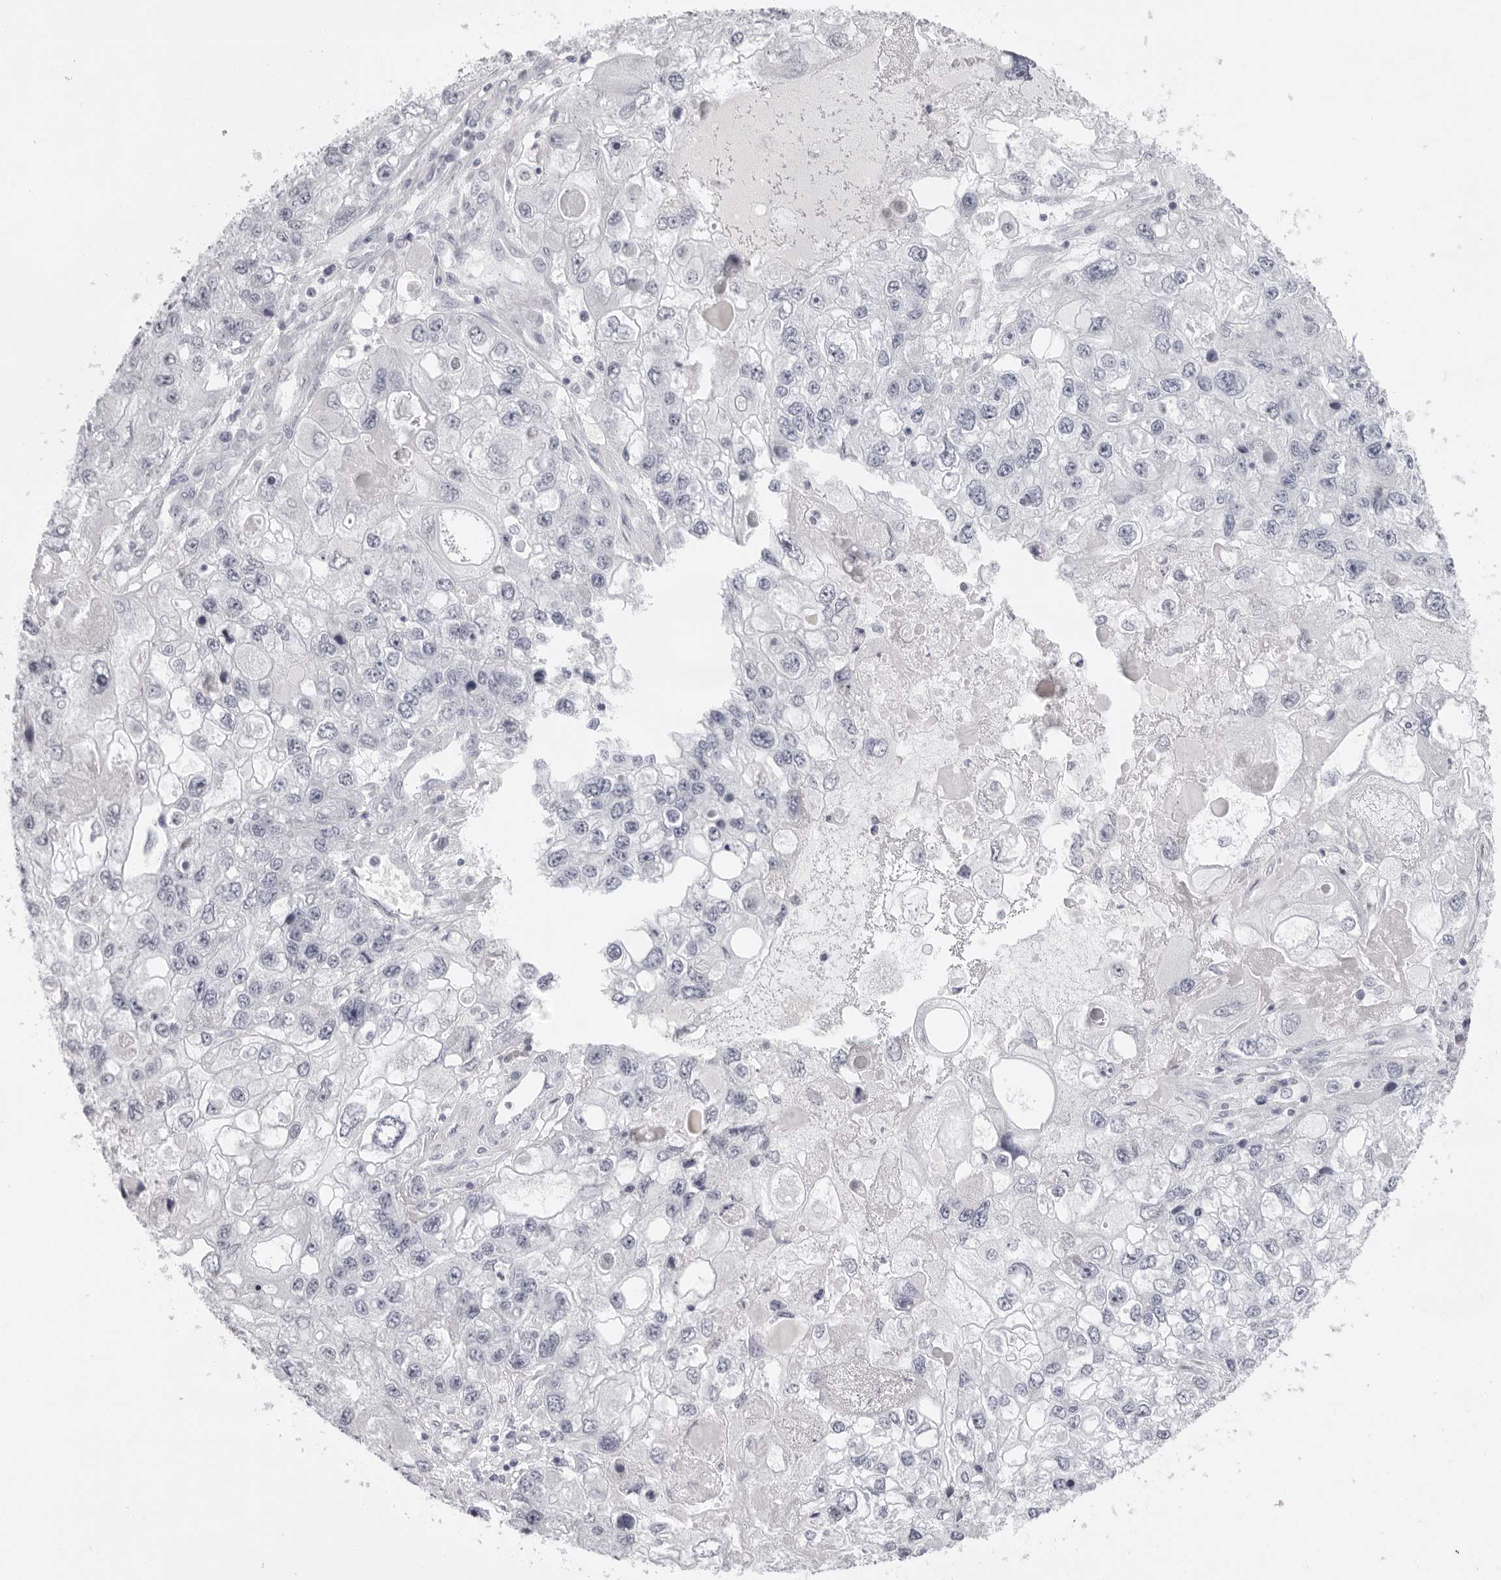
{"staining": {"intensity": "negative", "quantity": "none", "location": "none"}, "tissue": "endometrial cancer", "cell_type": "Tumor cells", "image_type": "cancer", "snomed": [{"axis": "morphology", "description": "Adenocarcinoma, NOS"}, {"axis": "topography", "description": "Endometrium"}], "caption": "Immunohistochemistry (IHC) micrograph of human endometrial cancer (adenocarcinoma) stained for a protein (brown), which reveals no expression in tumor cells.", "gene": "CST5", "patient": {"sex": "female", "age": 49}}